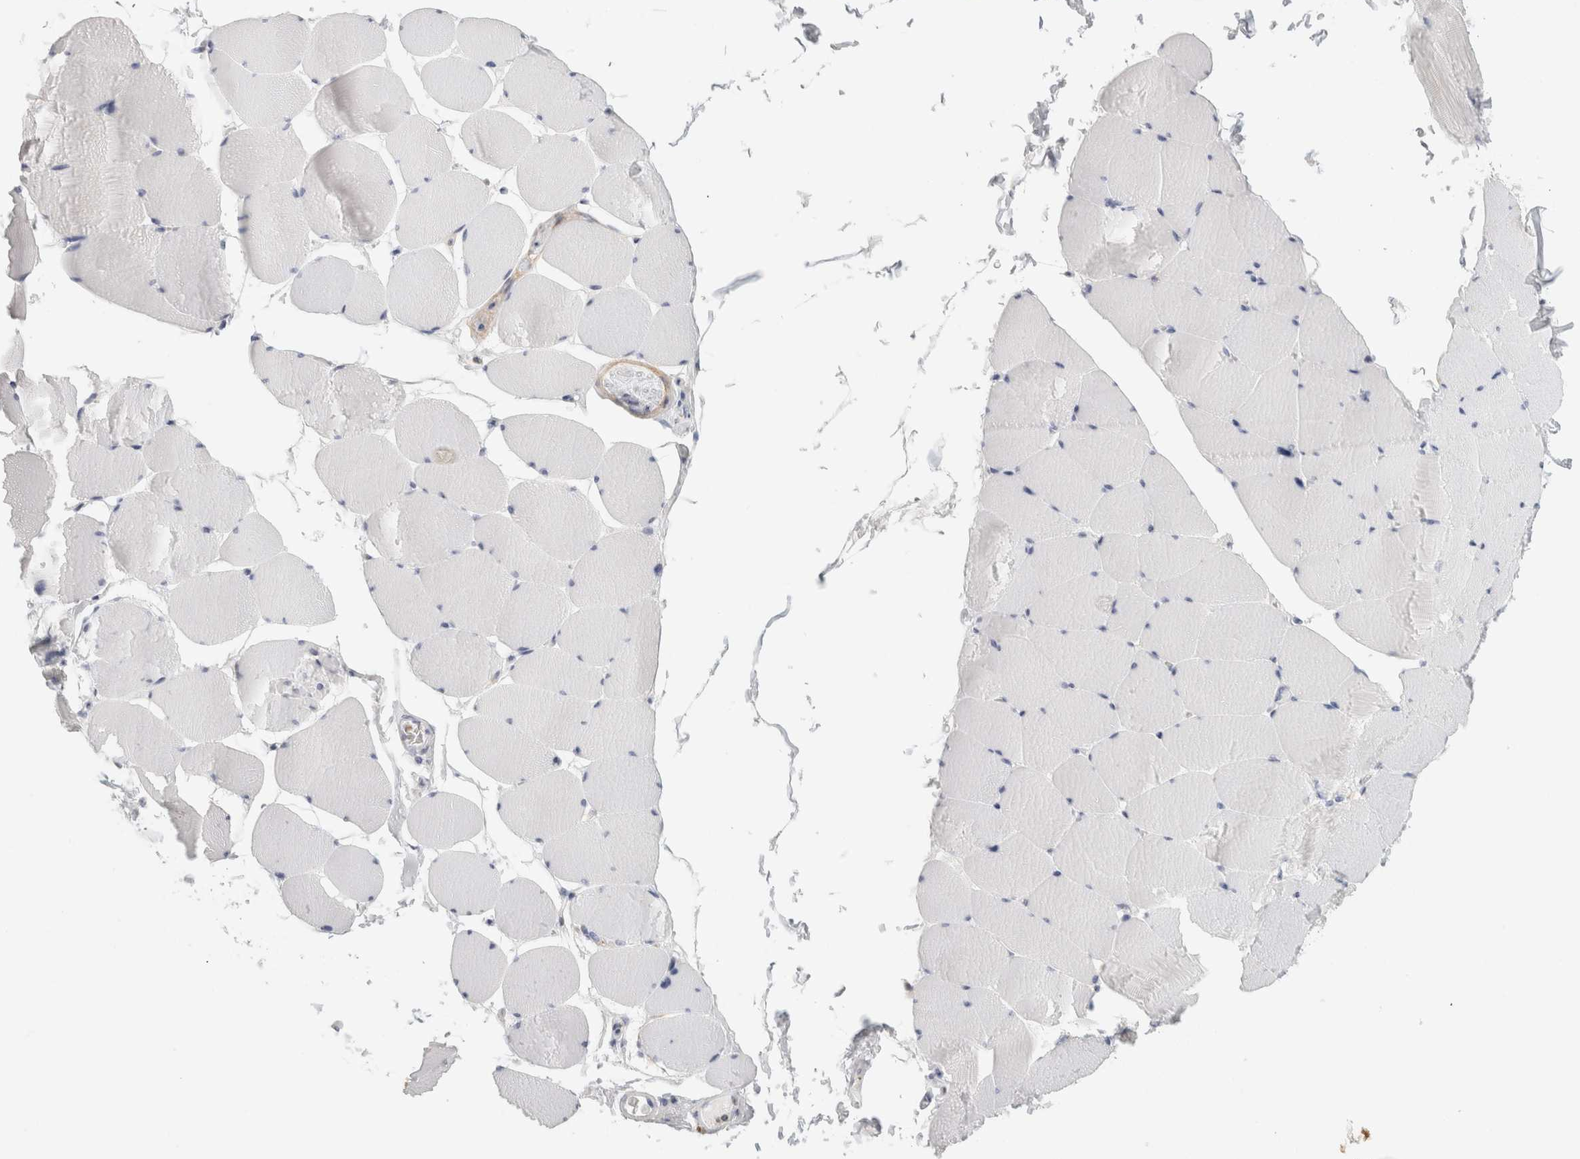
{"staining": {"intensity": "negative", "quantity": "none", "location": "none"}, "tissue": "skeletal muscle", "cell_type": "Myocytes", "image_type": "normal", "snomed": [{"axis": "morphology", "description": "Normal tissue, NOS"}, {"axis": "topography", "description": "Skeletal muscle"}], "caption": "This is a image of immunohistochemistry staining of normal skeletal muscle, which shows no staining in myocytes.", "gene": "FGL2", "patient": {"sex": "male", "age": 62}}